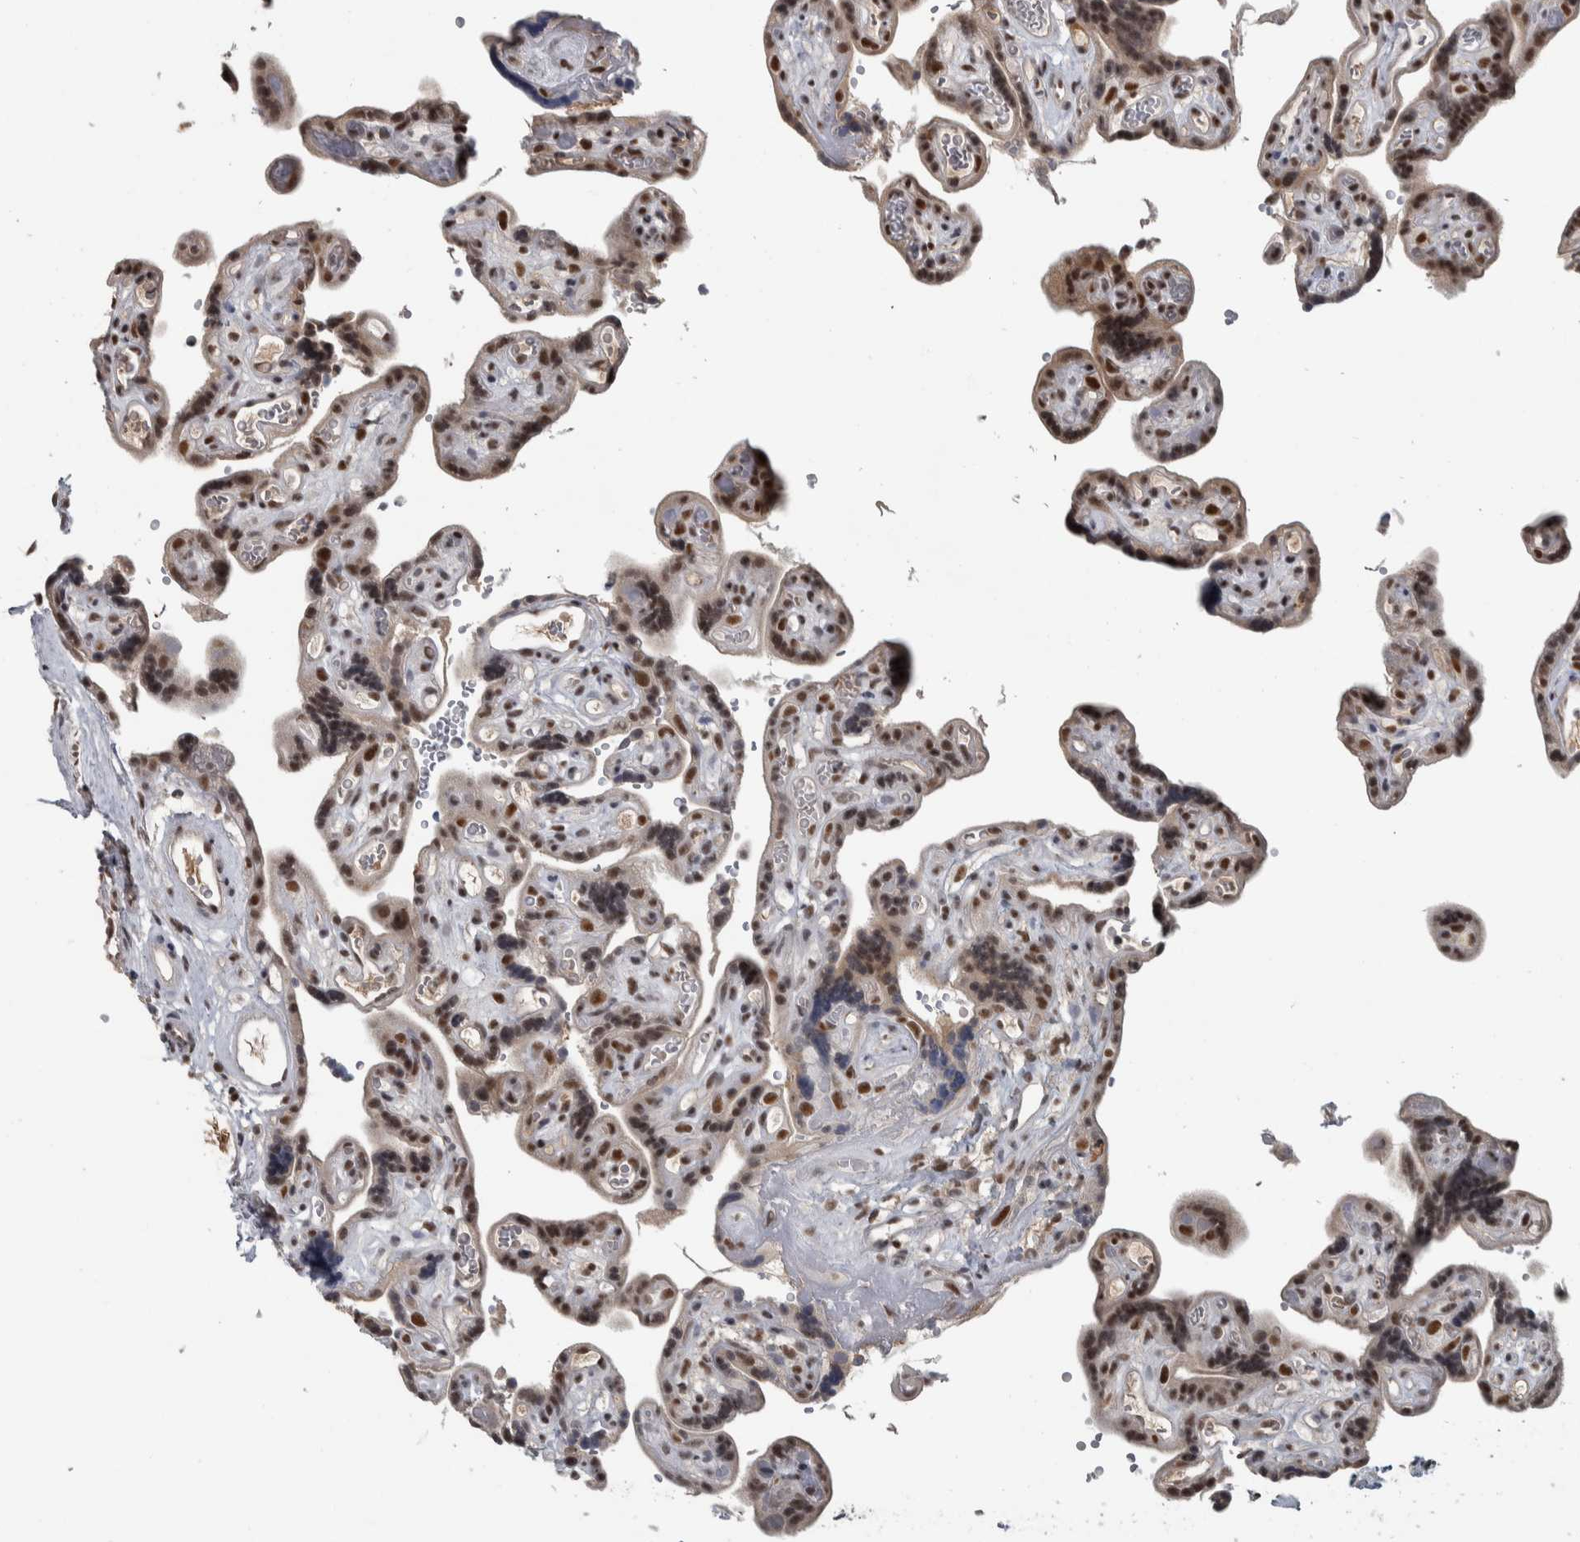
{"staining": {"intensity": "strong", "quantity": ">75%", "location": "nuclear"}, "tissue": "placenta", "cell_type": "Decidual cells", "image_type": "normal", "snomed": [{"axis": "morphology", "description": "Normal tissue, NOS"}, {"axis": "topography", "description": "Placenta"}], "caption": "A high-resolution image shows IHC staining of benign placenta, which reveals strong nuclear positivity in approximately >75% of decidual cells.", "gene": "DDX42", "patient": {"sex": "female", "age": 30}}